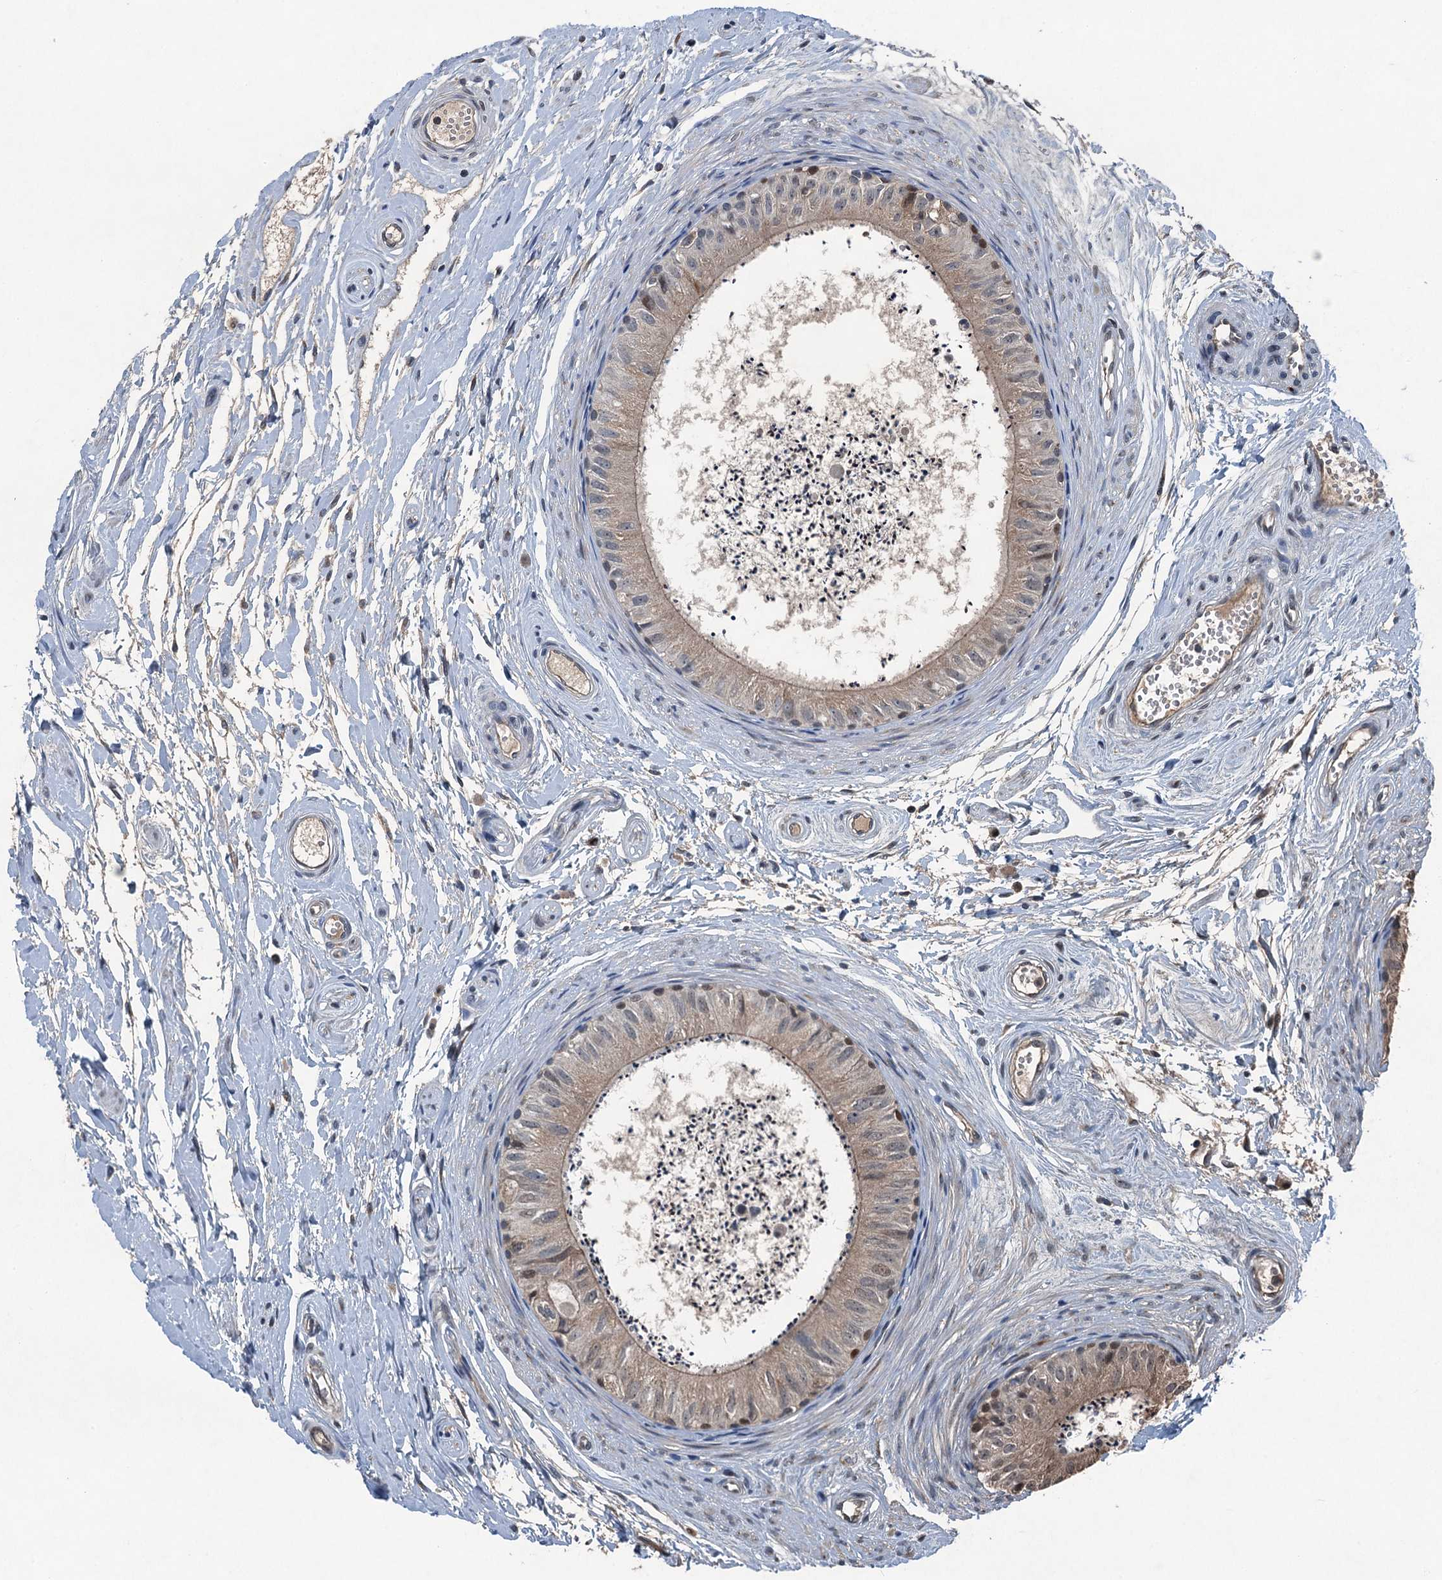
{"staining": {"intensity": "weak", "quantity": ">75%", "location": "cytoplasmic/membranous,nuclear"}, "tissue": "epididymis", "cell_type": "Glandular cells", "image_type": "normal", "snomed": [{"axis": "morphology", "description": "Normal tissue, NOS"}, {"axis": "topography", "description": "Epididymis"}], "caption": "Epididymis stained for a protein reveals weak cytoplasmic/membranous,nuclear positivity in glandular cells. (Stains: DAB (3,3'-diaminobenzidine) in brown, nuclei in blue, Microscopy: brightfield microscopy at high magnification).", "gene": "NAA60", "patient": {"sex": "male", "age": 56}}